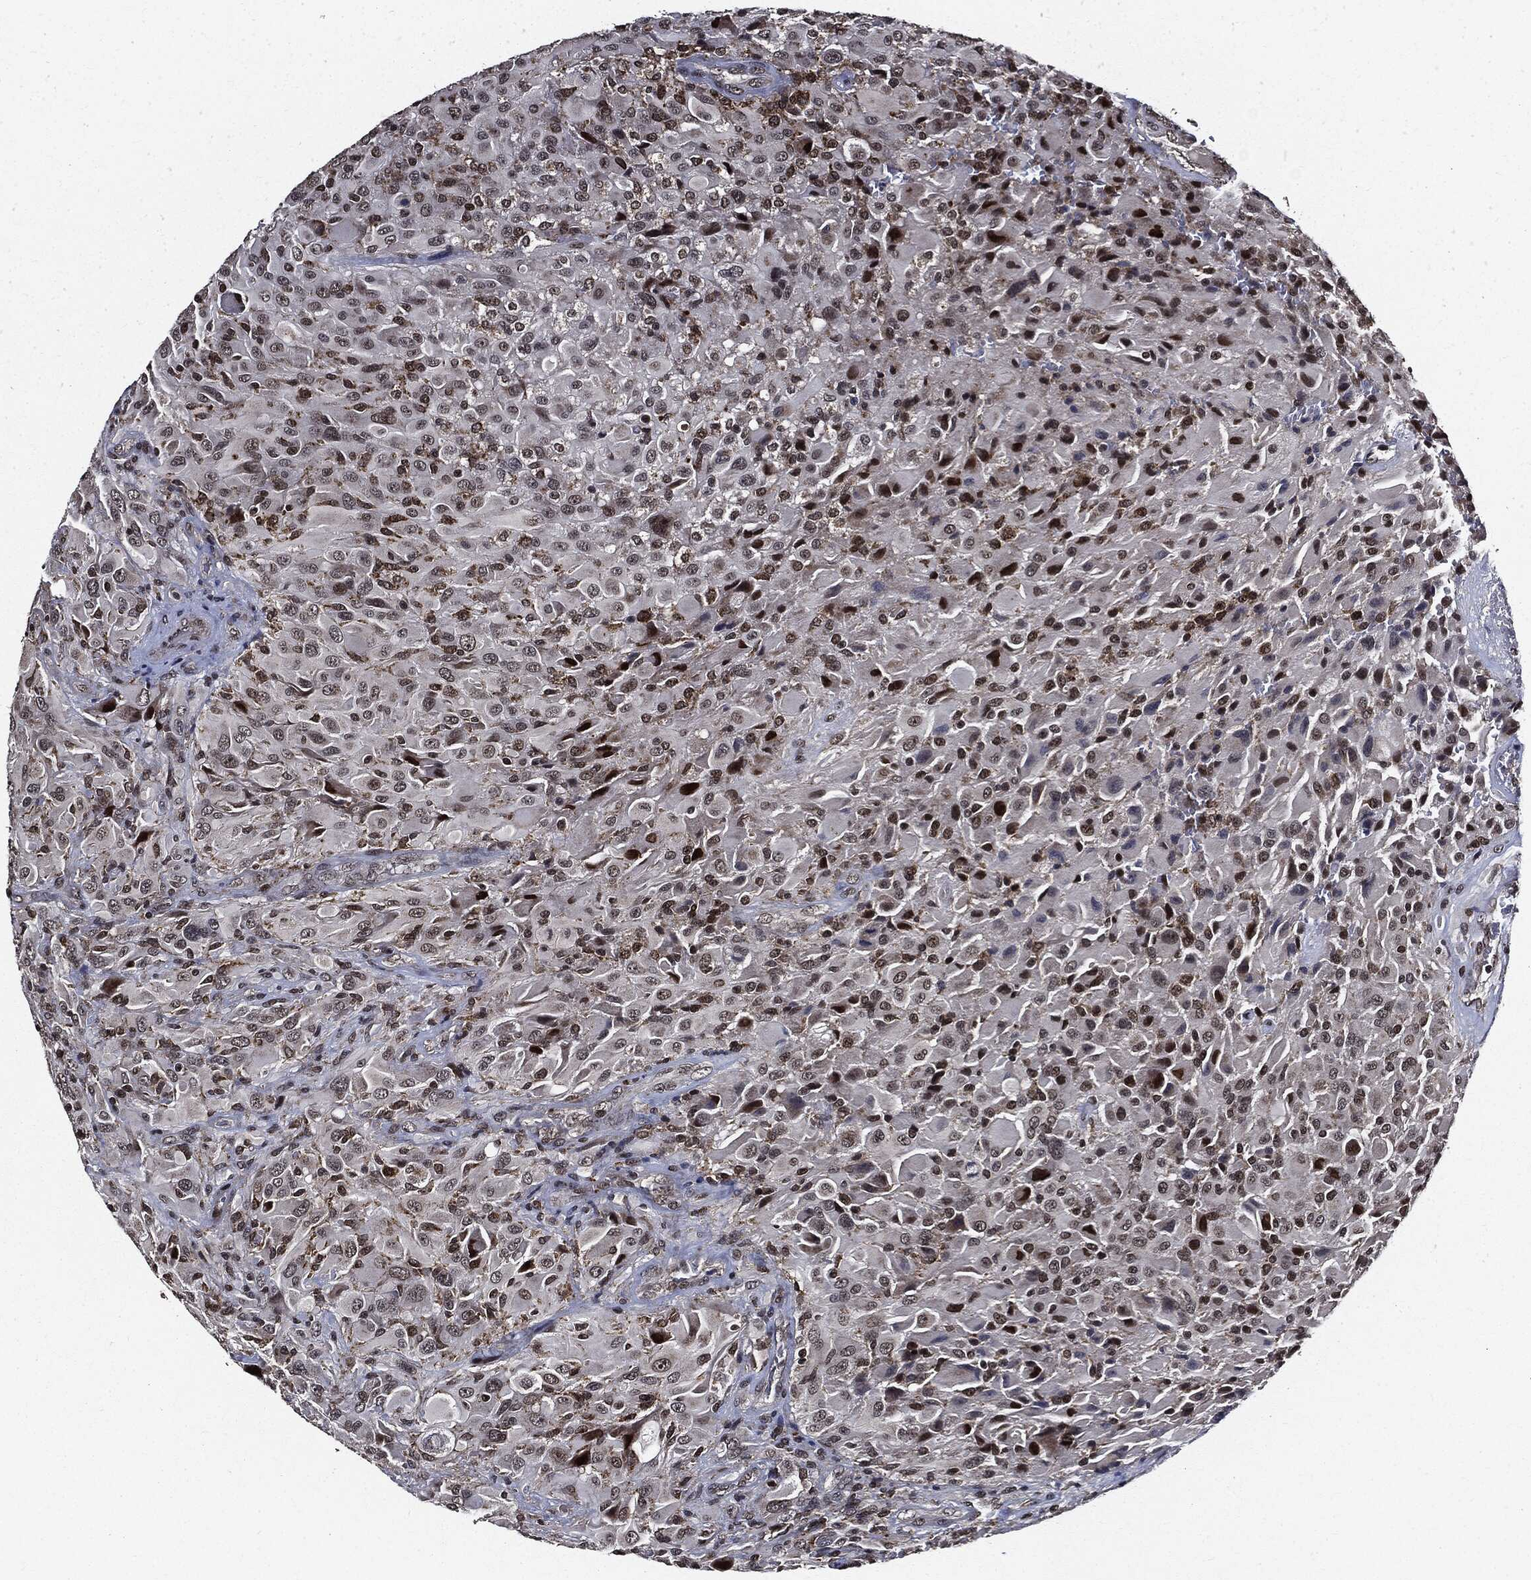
{"staining": {"intensity": "moderate", "quantity": "25%-75%", "location": "nuclear"}, "tissue": "glioma", "cell_type": "Tumor cells", "image_type": "cancer", "snomed": [{"axis": "morphology", "description": "Glioma, malignant, High grade"}, {"axis": "topography", "description": "Cerebral cortex"}], "caption": "The image shows immunohistochemical staining of high-grade glioma (malignant). There is moderate nuclear positivity is seen in about 25%-75% of tumor cells.", "gene": "SUGT1", "patient": {"sex": "male", "age": 35}}